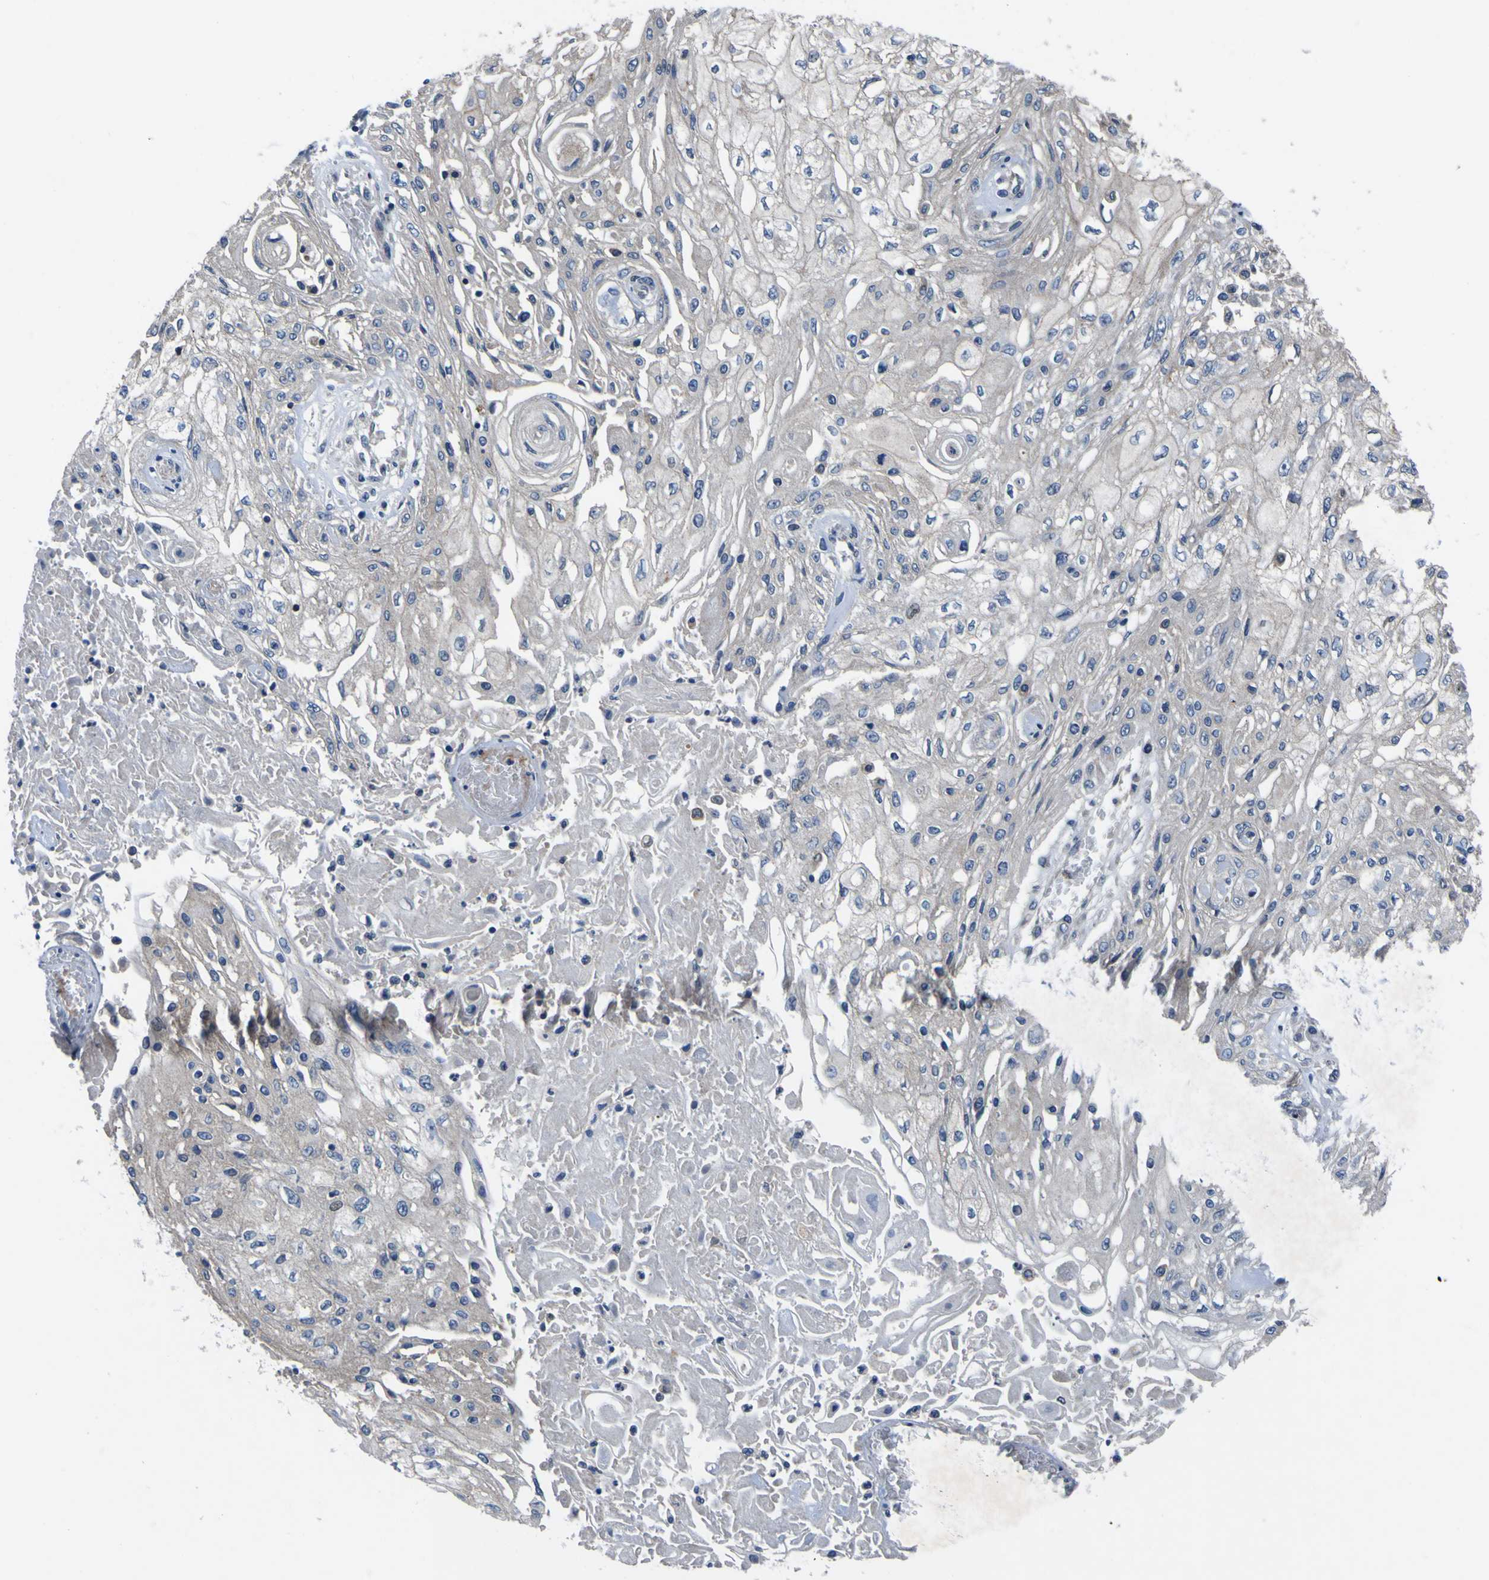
{"staining": {"intensity": "negative", "quantity": "none", "location": "none"}, "tissue": "skin cancer", "cell_type": "Tumor cells", "image_type": "cancer", "snomed": [{"axis": "morphology", "description": "Squamous cell carcinoma, NOS"}, {"axis": "topography", "description": "Skin"}], "caption": "An immunohistochemistry (IHC) photomicrograph of skin cancer is shown. There is no staining in tumor cells of skin cancer.", "gene": "EPHB4", "patient": {"sex": "male", "age": 75}}